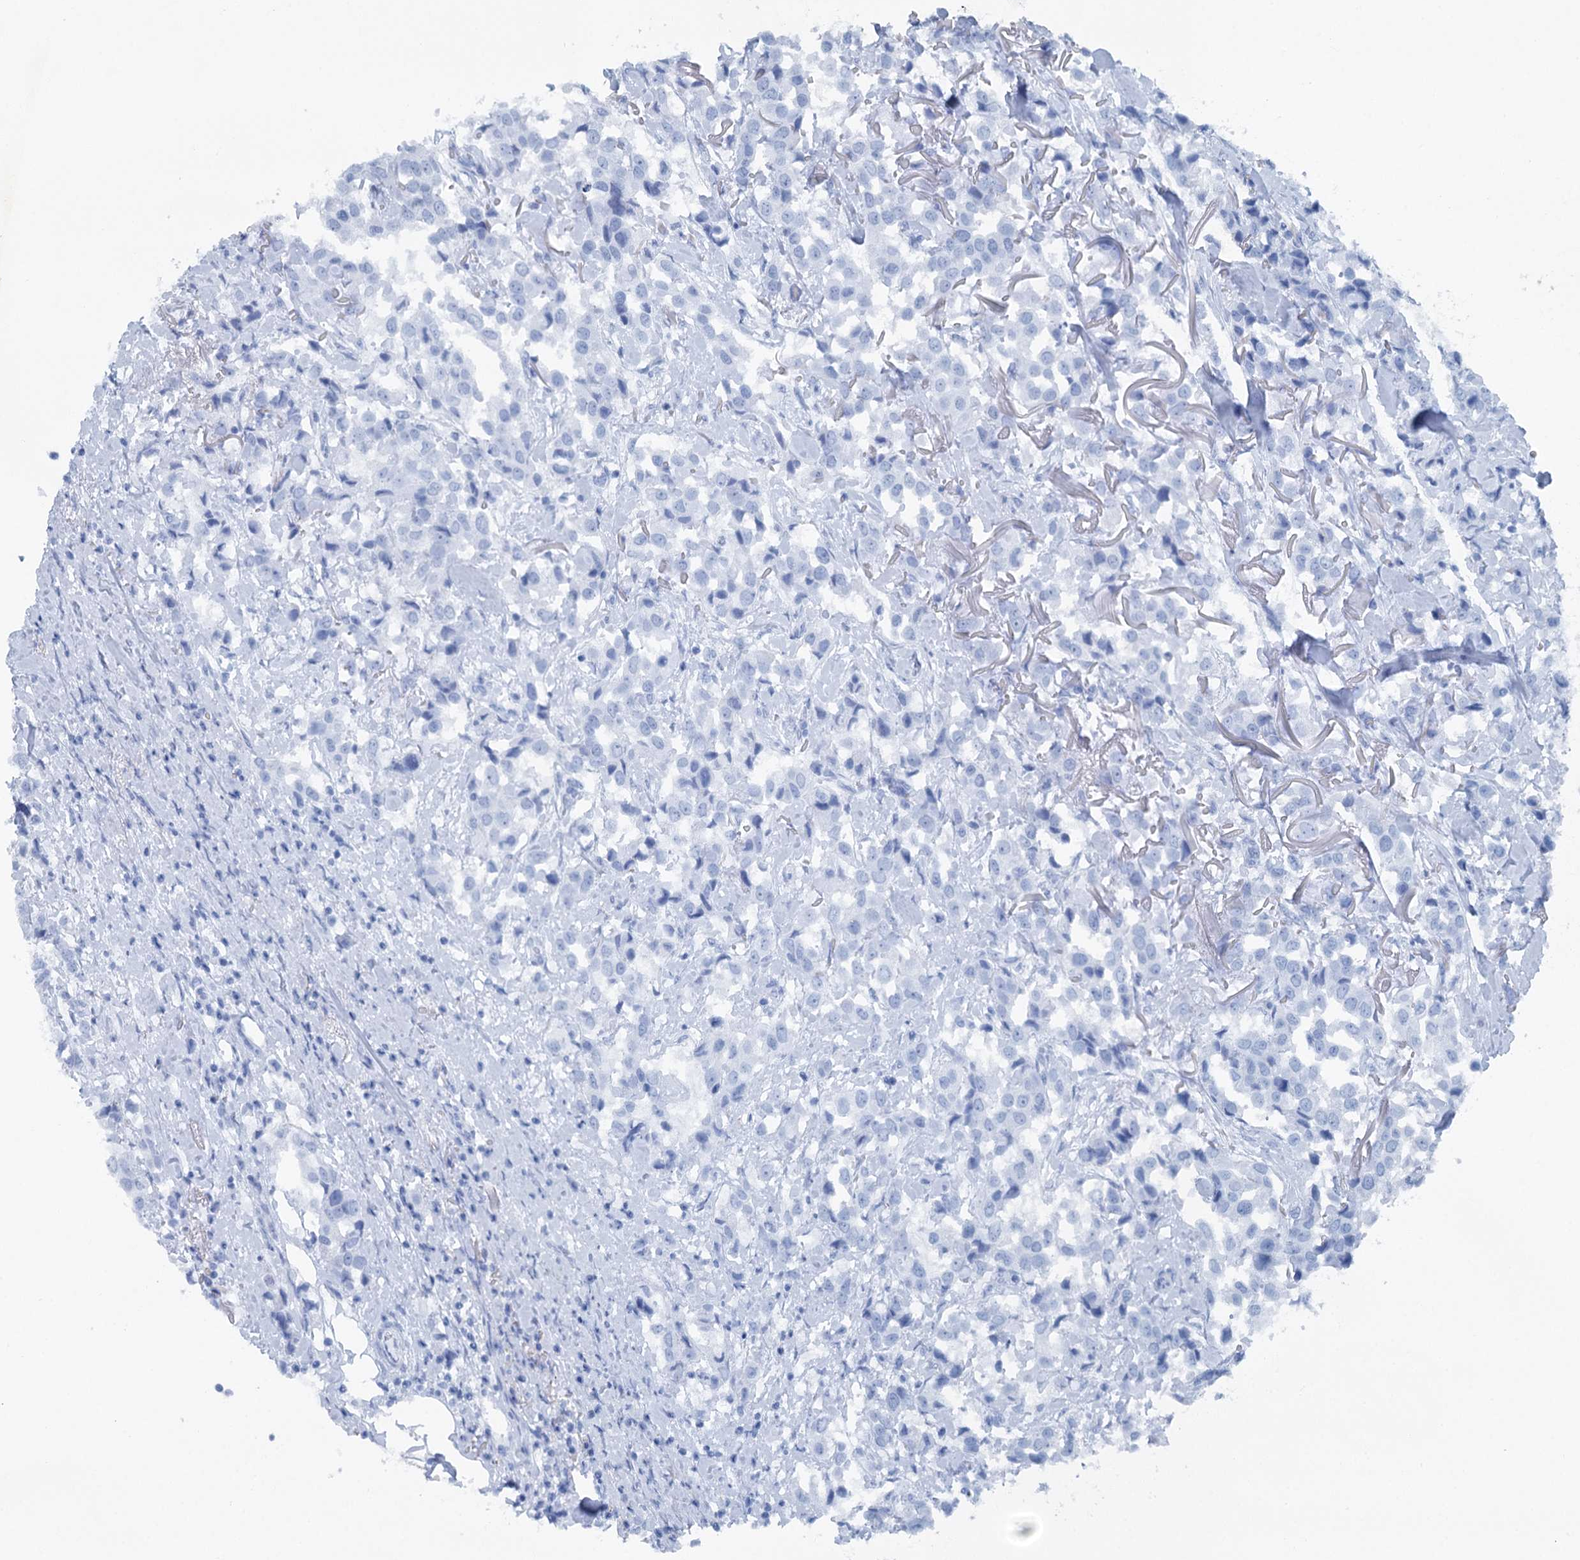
{"staining": {"intensity": "negative", "quantity": "none", "location": "none"}, "tissue": "breast cancer", "cell_type": "Tumor cells", "image_type": "cancer", "snomed": [{"axis": "morphology", "description": "Duct carcinoma"}, {"axis": "topography", "description": "Breast"}], "caption": "This is an immunohistochemistry (IHC) histopathology image of breast cancer (invasive ductal carcinoma). There is no expression in tumor cells.", "gene": "IQSEC1", "patient": {"sex": "female", "age": 80}}